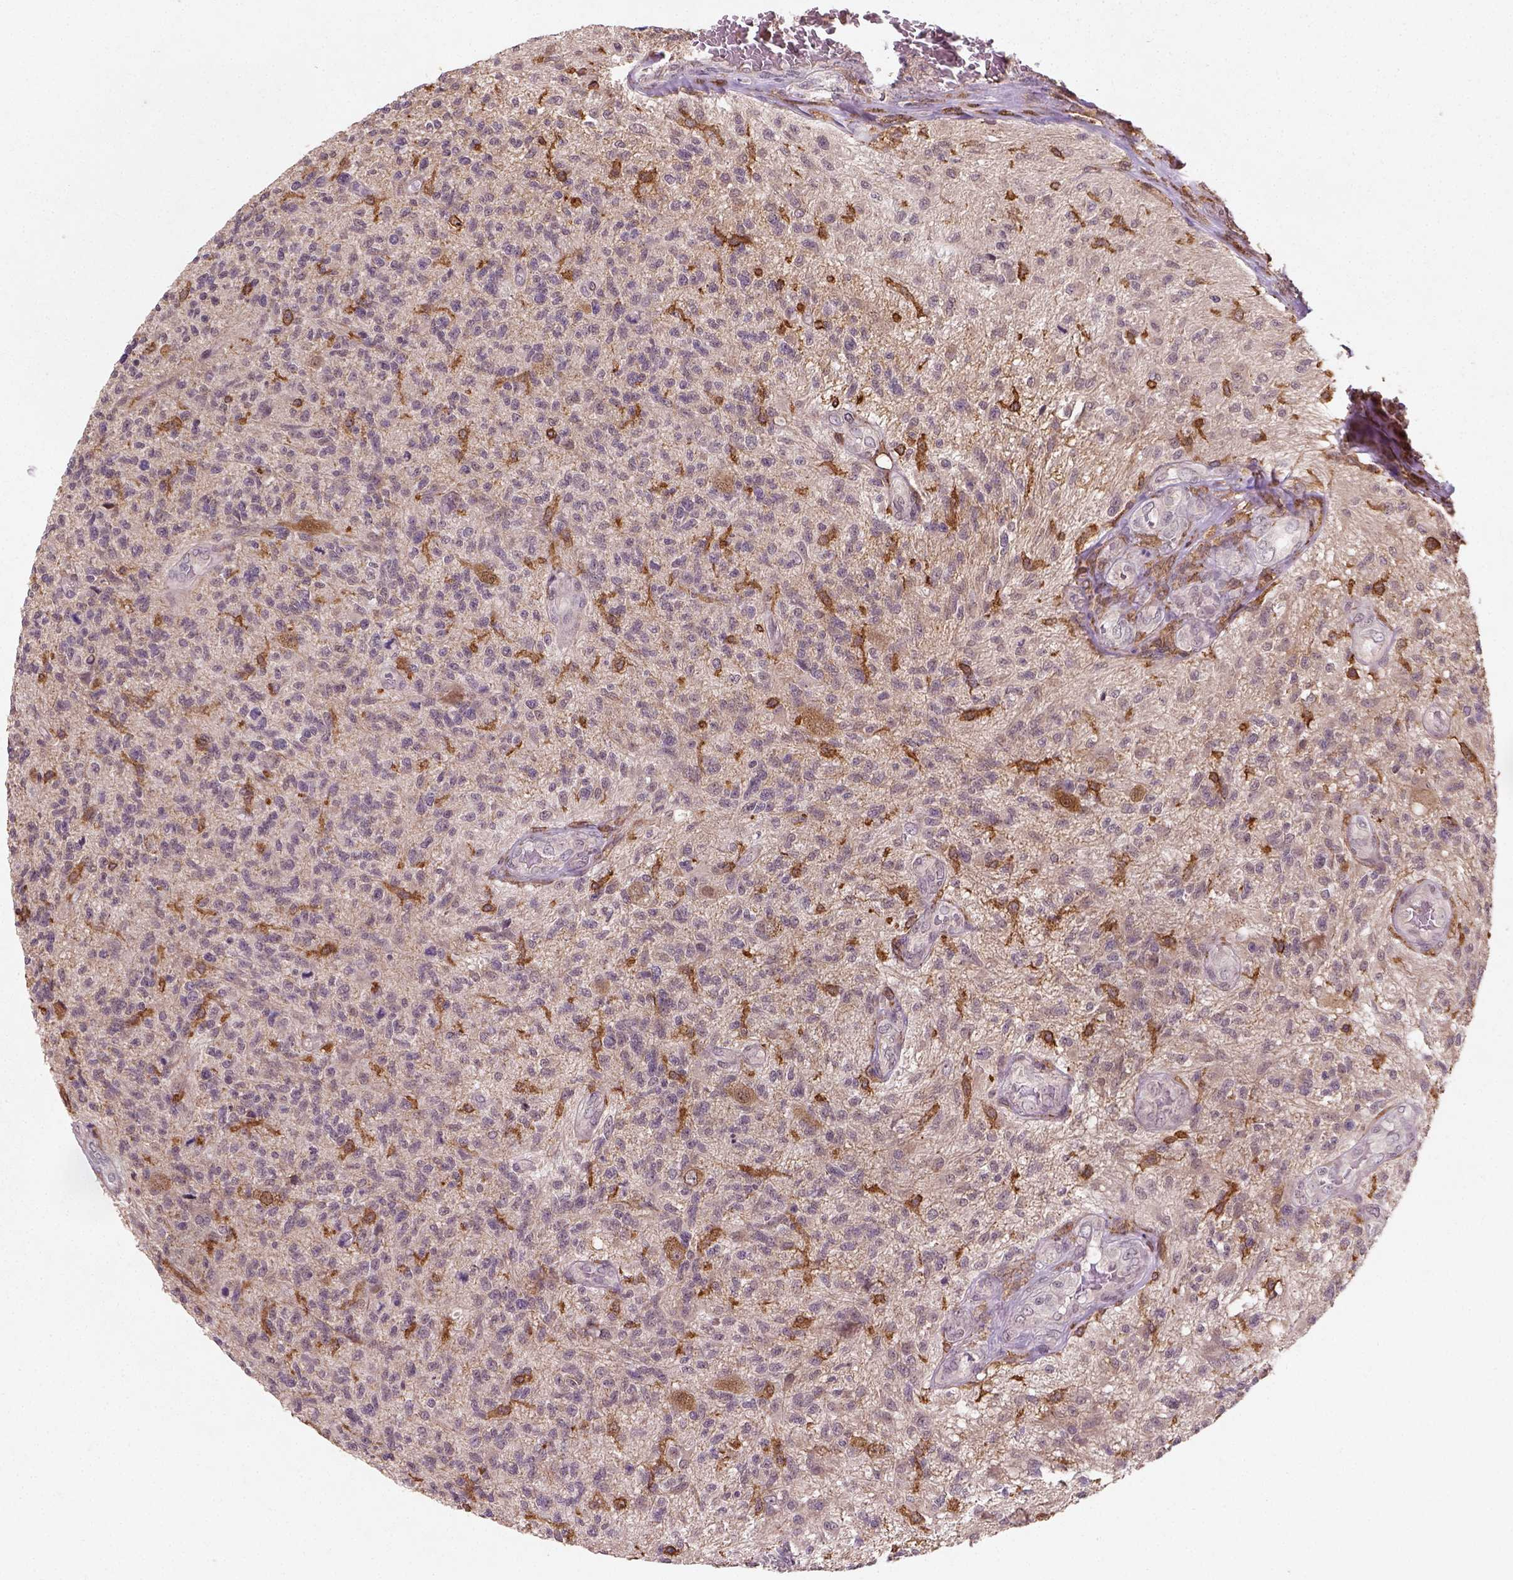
{"staining": {"intensity": "negative", "quantity": "none", "location": "none"}, "tissue": "glioma", "cell_type": "Tumor cells", "image_type": "cancer", "snomed": [{"axis": "morphology", "description": "Glioma, malignant, High grade"}, {"axis": "topography", "description": "Brain"}], "caption": "There is no significant expression in tumor cells of glioma. (Brightfield microscopy of DAB immunohistochemistry at high magnification).", "gene": "CAMKK1", "patient": {"sex": "male", "age": 56}}